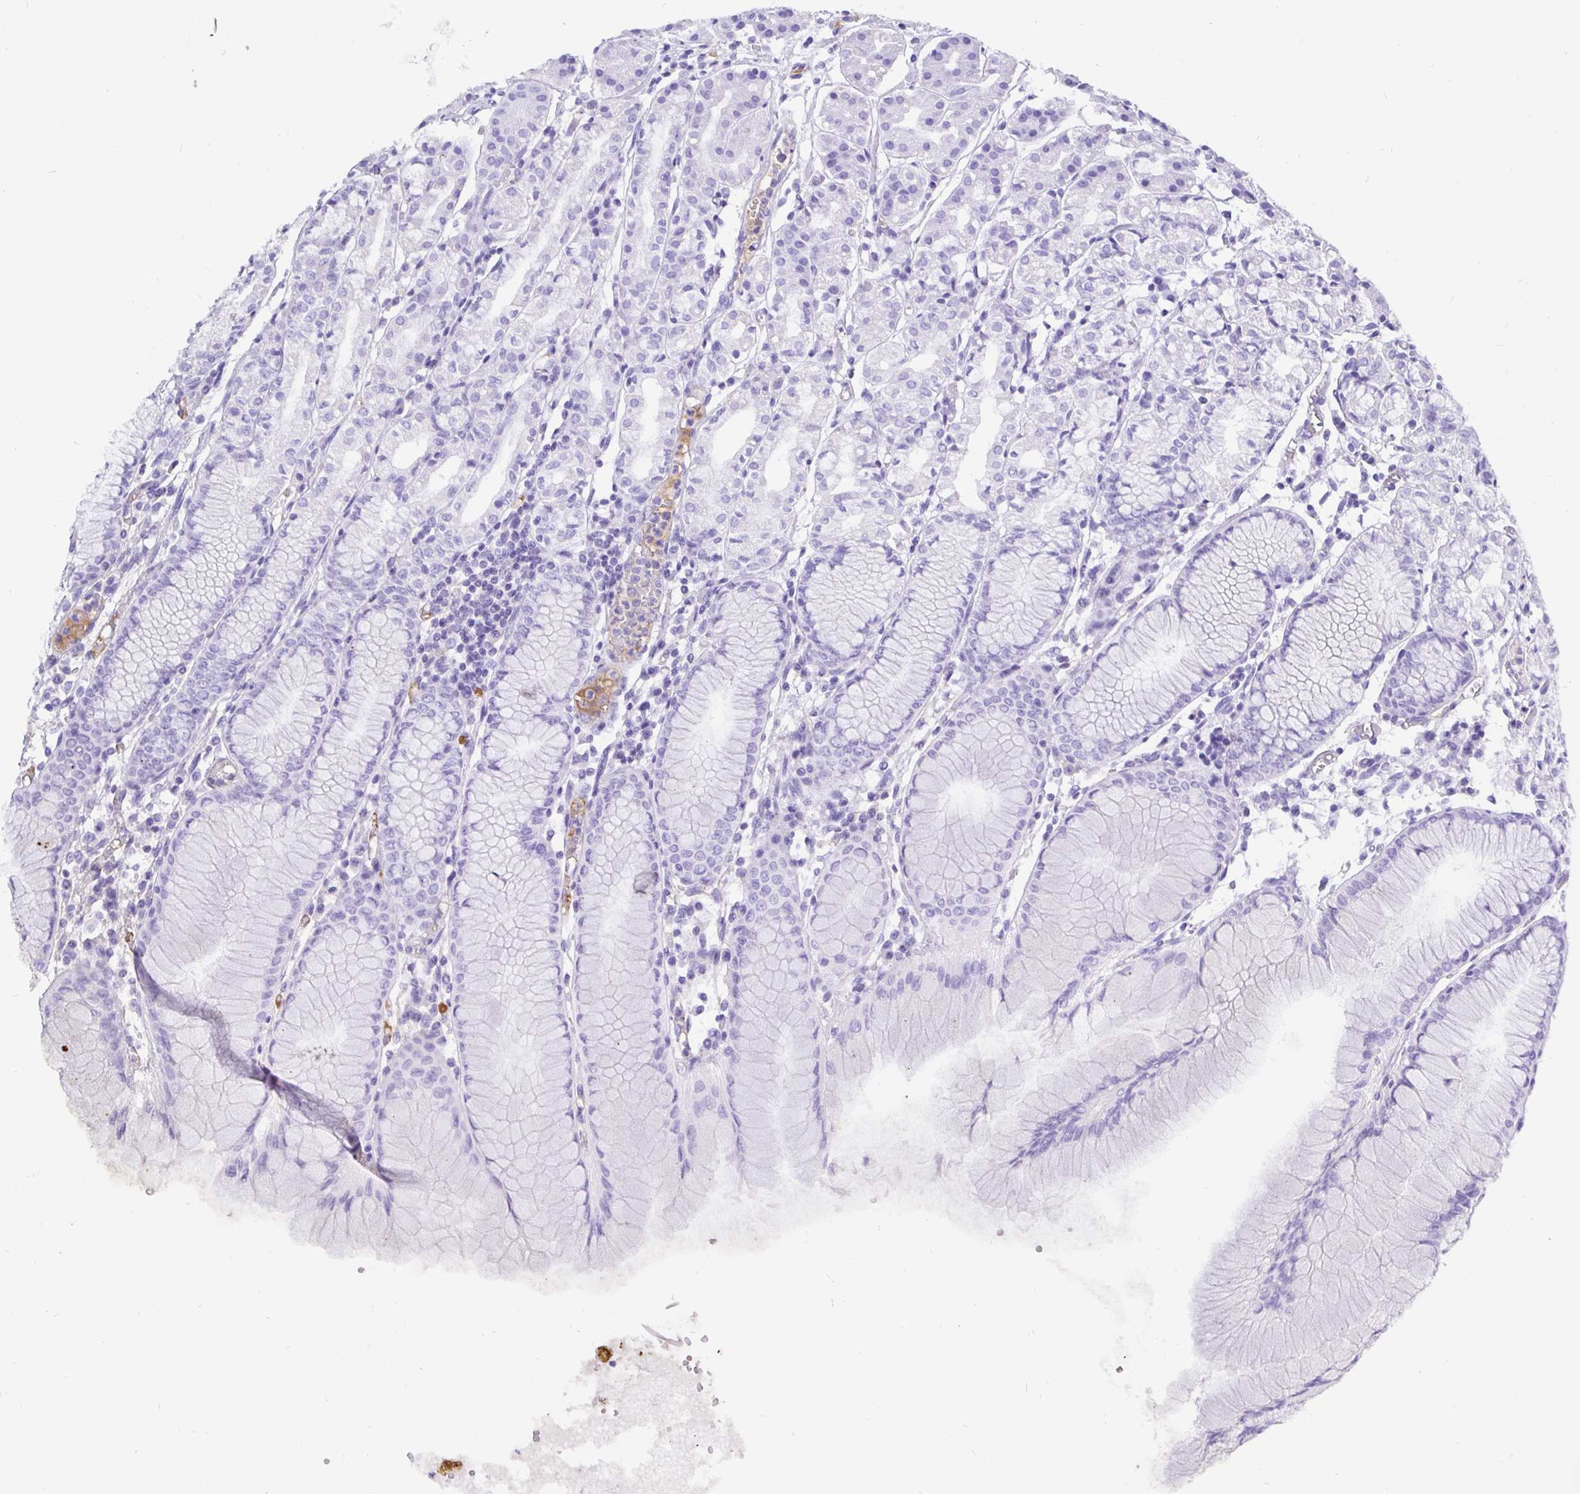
{"staining": {"intensity": "negative", "quantity": "none", "location": "none"}, "tissue": "stomach", "cell_type": "Glandular cells", "image_type": "normal", "snomed": [{"axis": "morphology", "description": "Normal tissue, NOS"}, {"axis": "topography", "description": "Stomach"}], "caption": "The image reveals no staining of glandular cells in benign stomach.", "gene": "KRT13", "patient": {"sex": "female", "age": 57}}